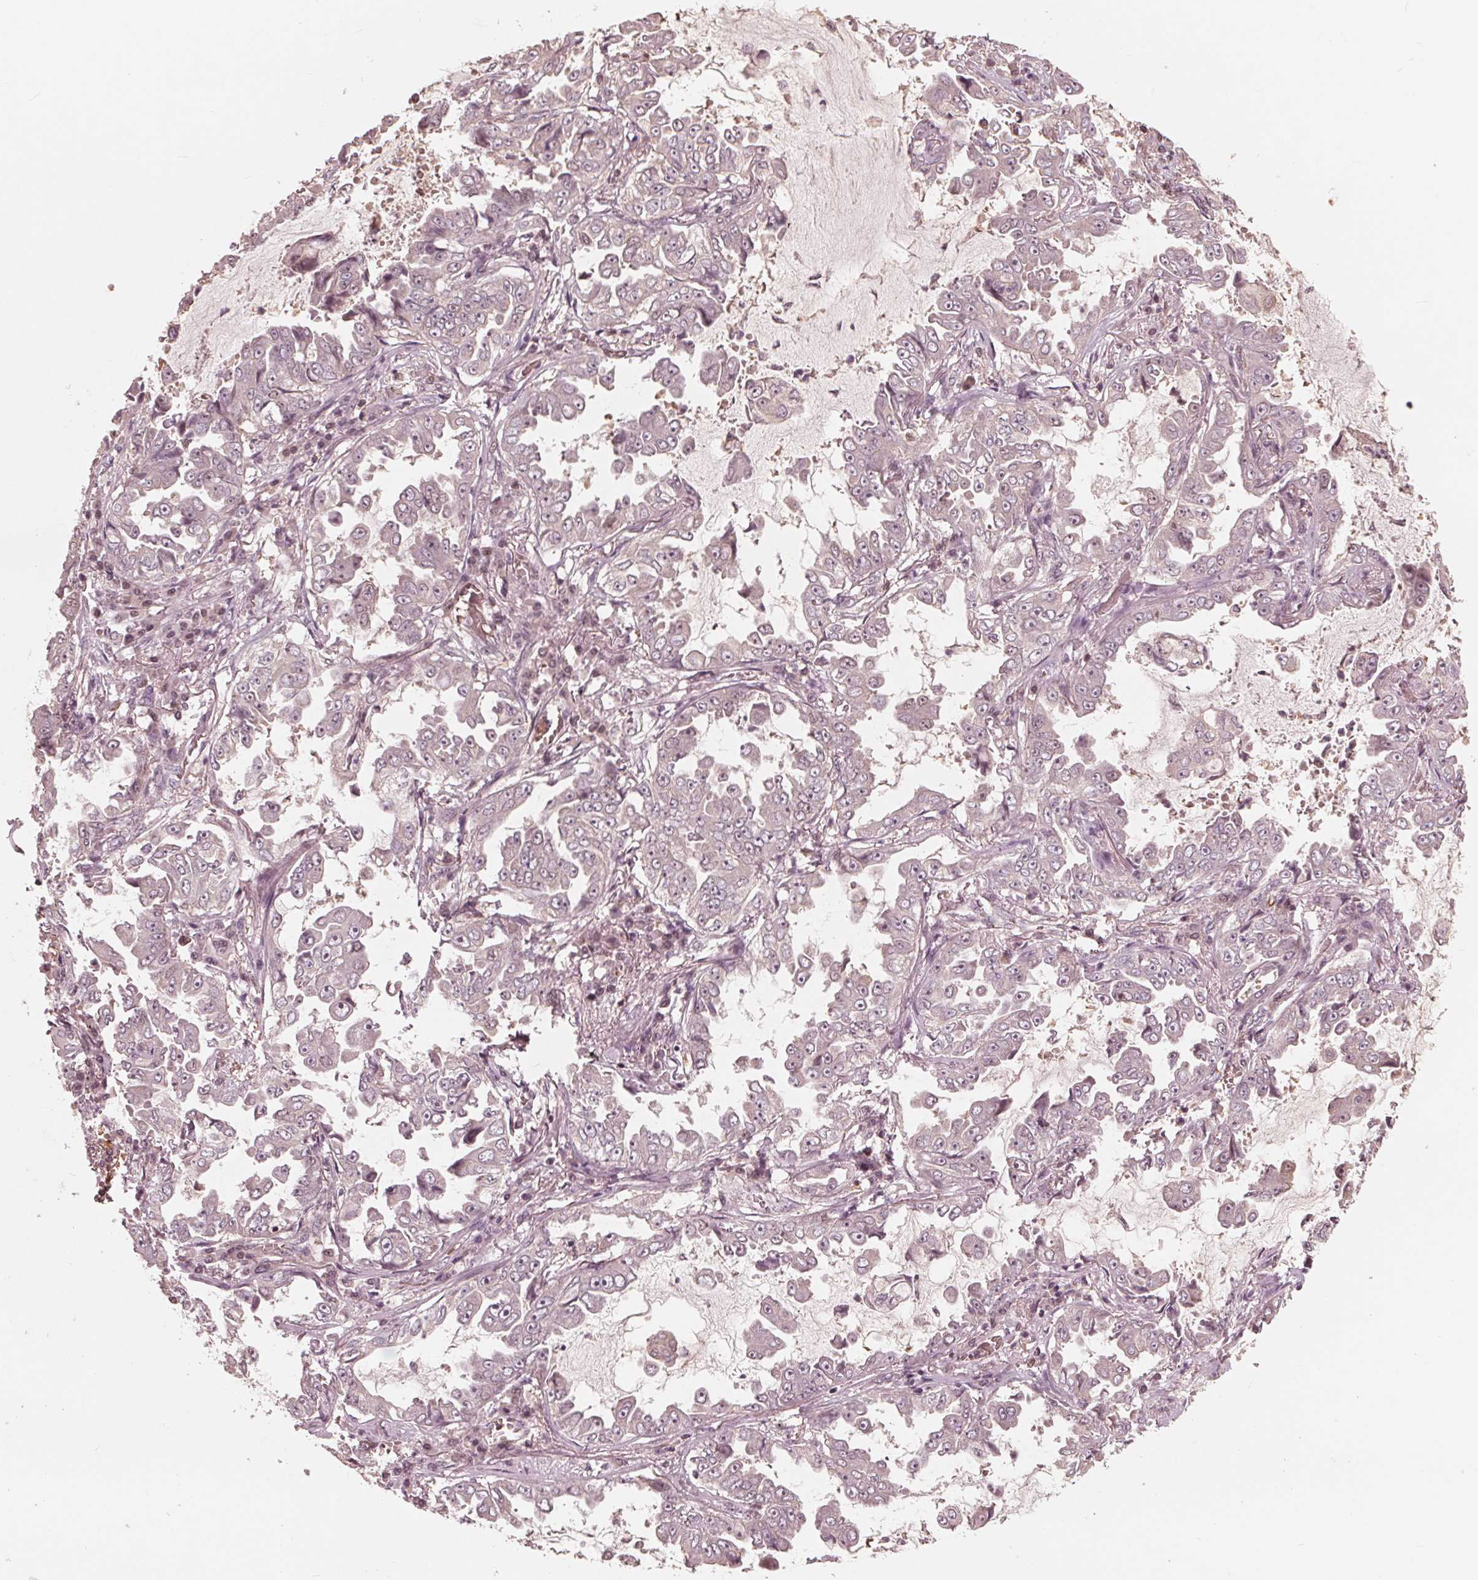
{"staining": {"intensity": "negative", "quantity": "none", "location": "none"}, "tissue": "lung cancer", "cell_type": "Tumor cells", "image_type": "cancer", "snomed": [{"axis": "morphology", "description": "Adenocarcinoma, NOS"}, {"axis": "topography", "description": "Lung"}], "caption": "An image of lung cancer (adenocarcinoma) stained for a protein demonstrates no brown staining in tumor cells. The staining is performed using DAB brown chromogen with nuclei counter-stained in using hematoxylin.", "gene": "HIRIP3", "patient": {"sex": "female", "age": 52}}